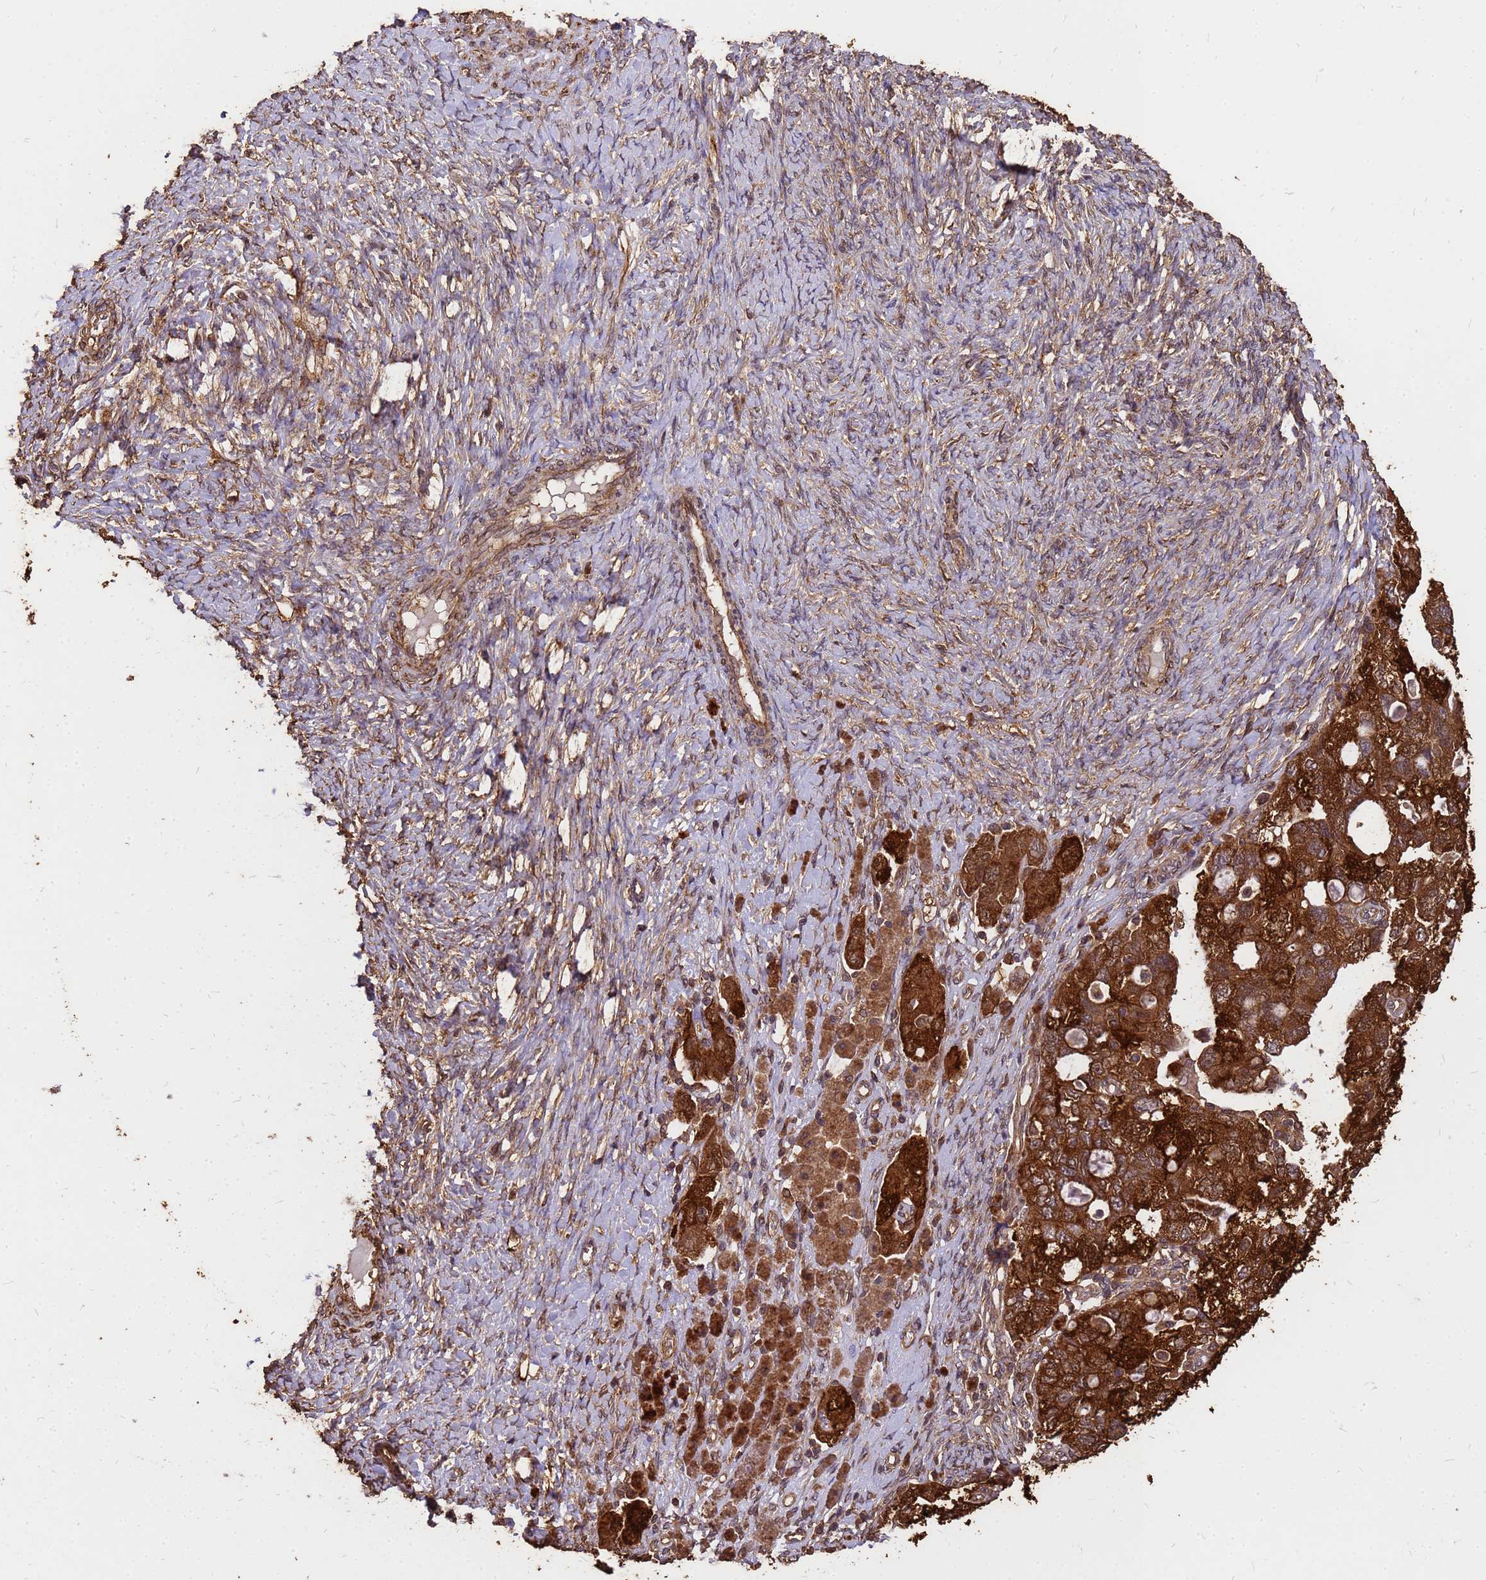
{"staining": {"intensity": "strong", "quantity": ">75%", "location": "cytoplasmic/membranous"}, "tissue": "ovarian cancer", "cell_type": "Tumor cells", "image_type": "cancer", "snomed": [{"axis": "morphology", "description": "Carcinoma, NOS"}, {"axis": "morphology", "description": "Cystadenocarcinoma, serous, NOS"}, {"axis": "topography", "description": "Ovary"}], "caption": "Ovarian cancer stained with IHC exhibits strong cytoplasmic/membranous expression in about >75% of tumor cells.", "gene": "ZNF618", "patient": {"sex": "female", "age": 69}}